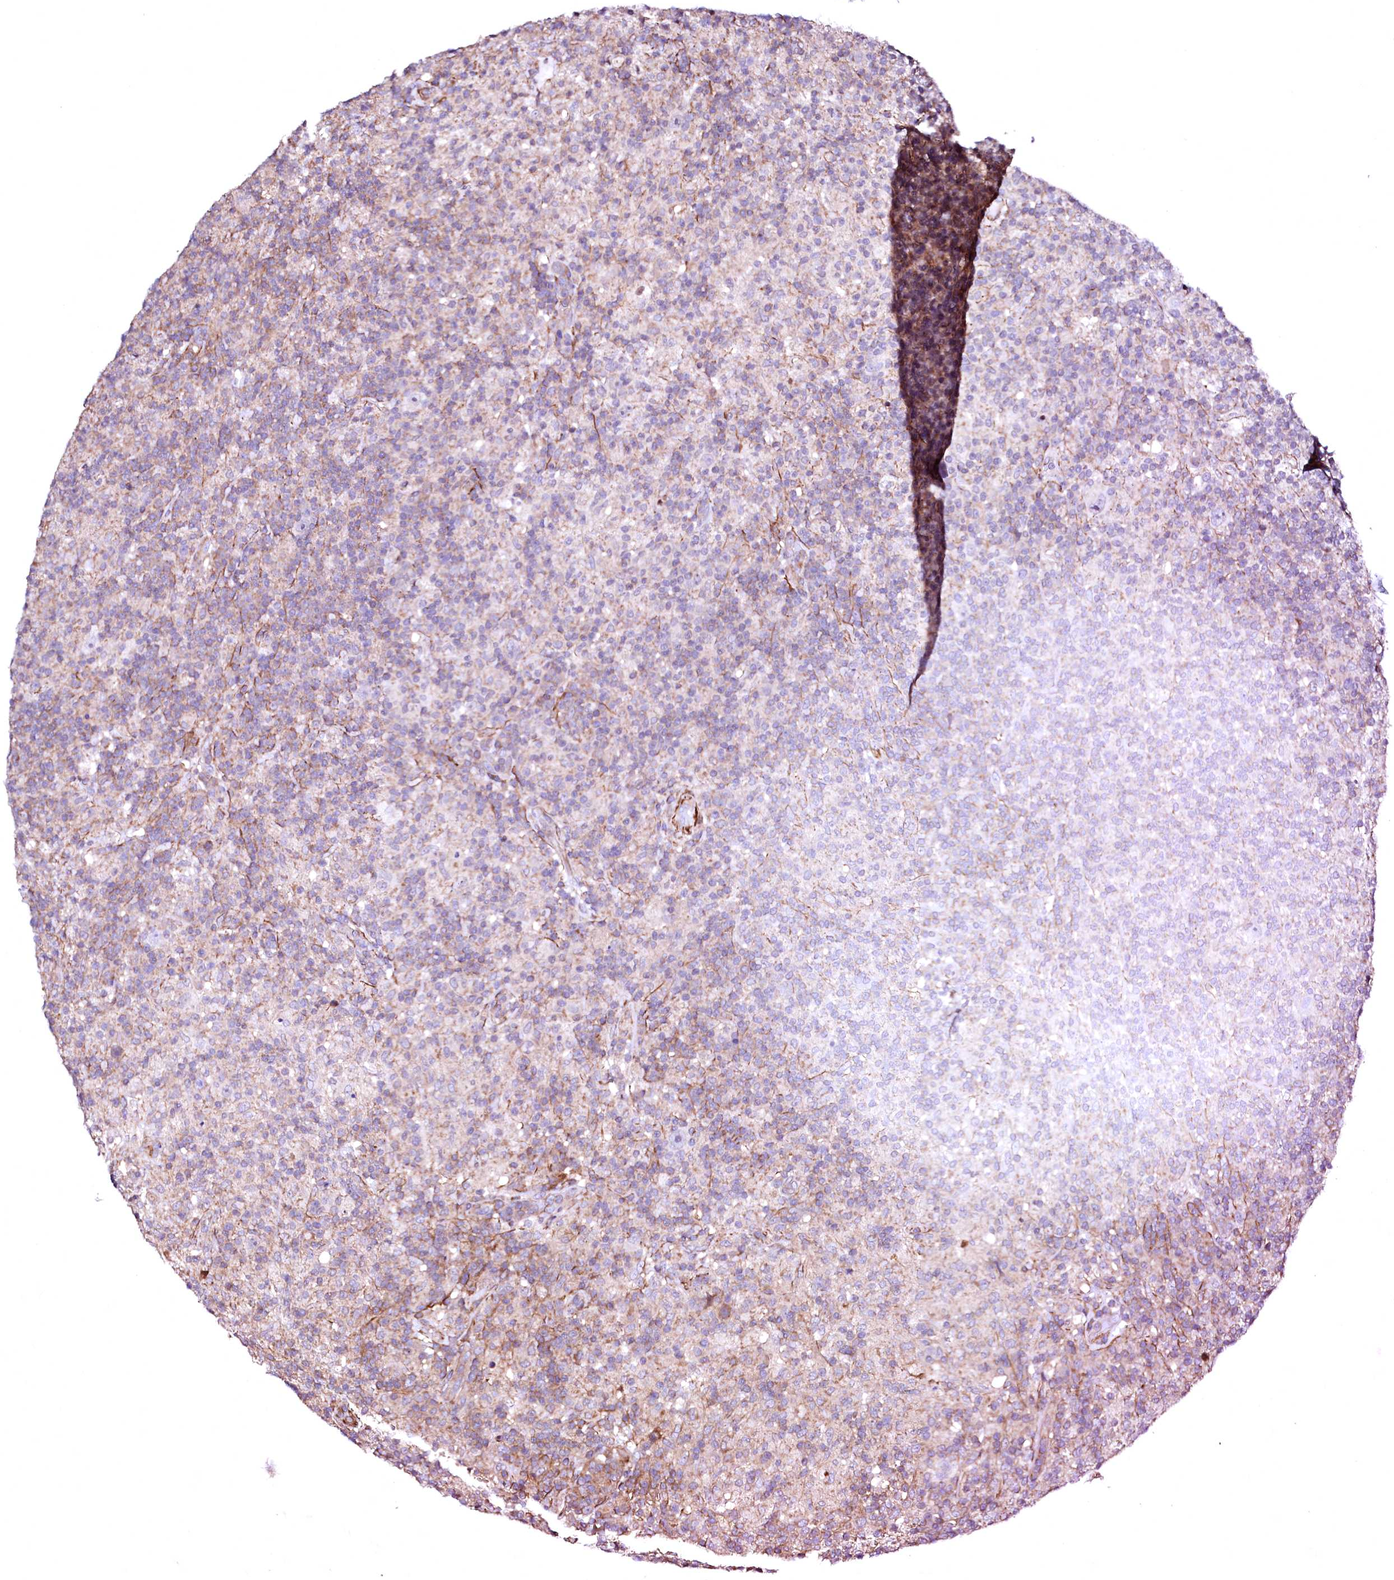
{"staining": {"intensity": "negative", "quantity": "none", "location": "none"}, "tissue": "lymphoma", "cell_type": "Tumor cells", "image_type": "cancer", "snomed": [{"axis": "morphology", "description": "Hodgkin's disease, NOS"}, {"axis": "topography", "description": "Lymph node"}], "caption": "Human Hodgkin's disease stained for a protein using immunohistochemistry (IHC) shows no expression in tumor cells.", "gene": "GPR176", "patient": {"sex": "male", "age": 70}}